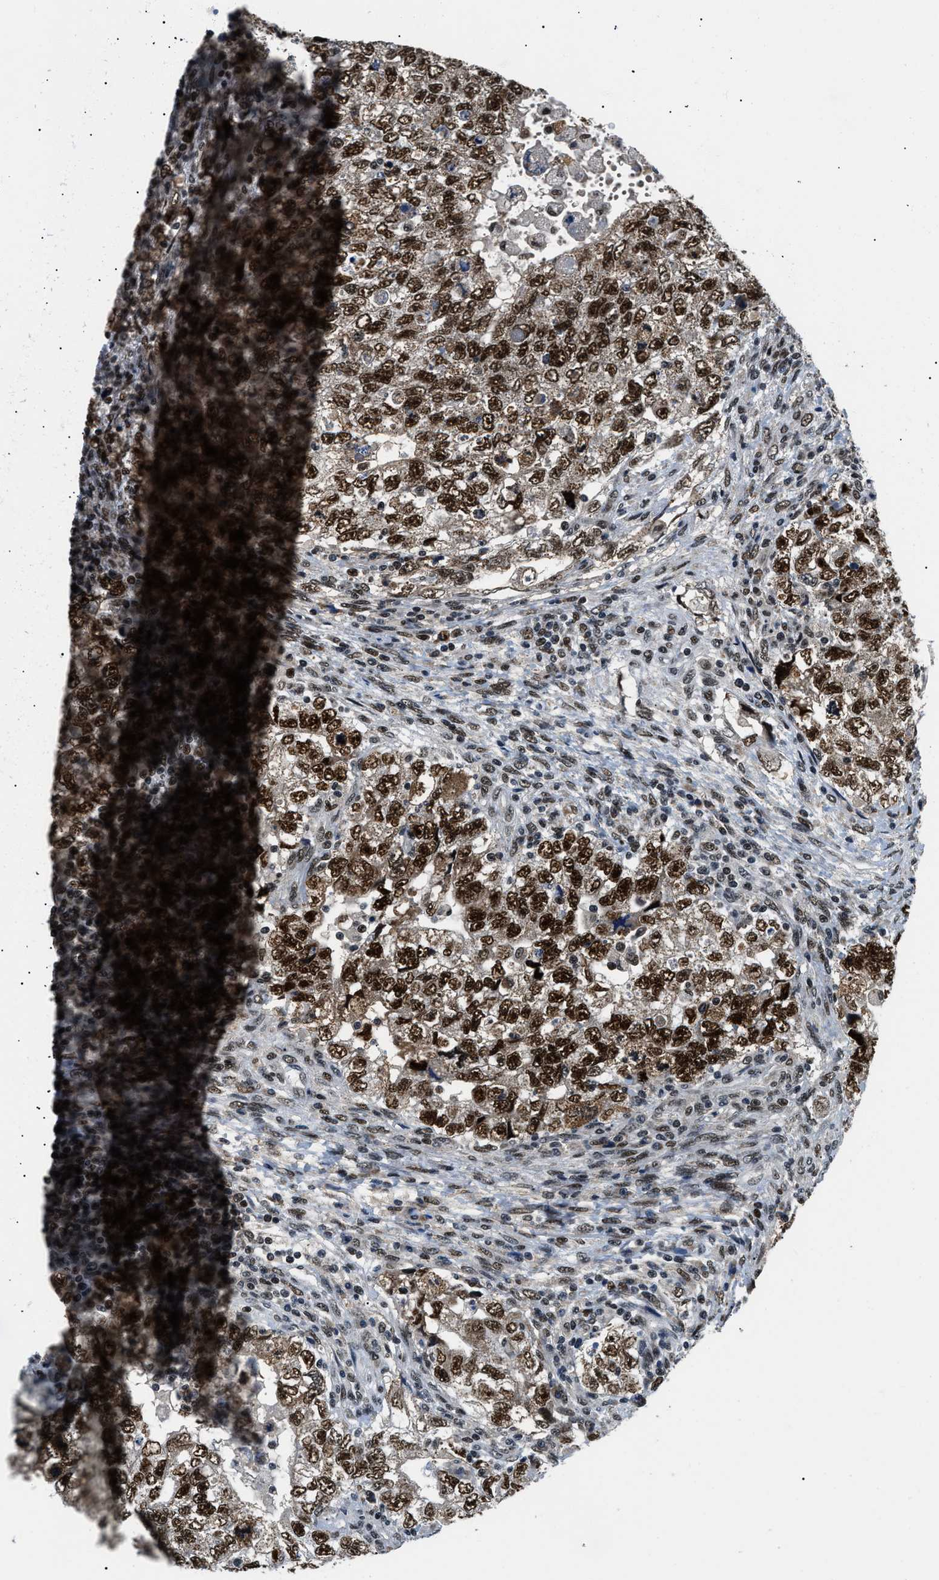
{"staining": {"intensity": "strong", "quantity": ">75%", "location": "nuclear"}, "tissue": "testis cancer", "cell_type": "Tumor cells", "image_type": "cancer", "snomed": [{"axis": "morphology", "description": "Carcinoma, Embryonal, NOS"}, {"axis": "topography", "description": "Testis"}], "caption": "Immunohistochemistry (IHC) (DAB) staining of testis cancer displays strong nuclear protein positivity in approximately >75% of tumor cells.", "gene": "KDM3B", "patient": {"sex": "male", "age": 36}}